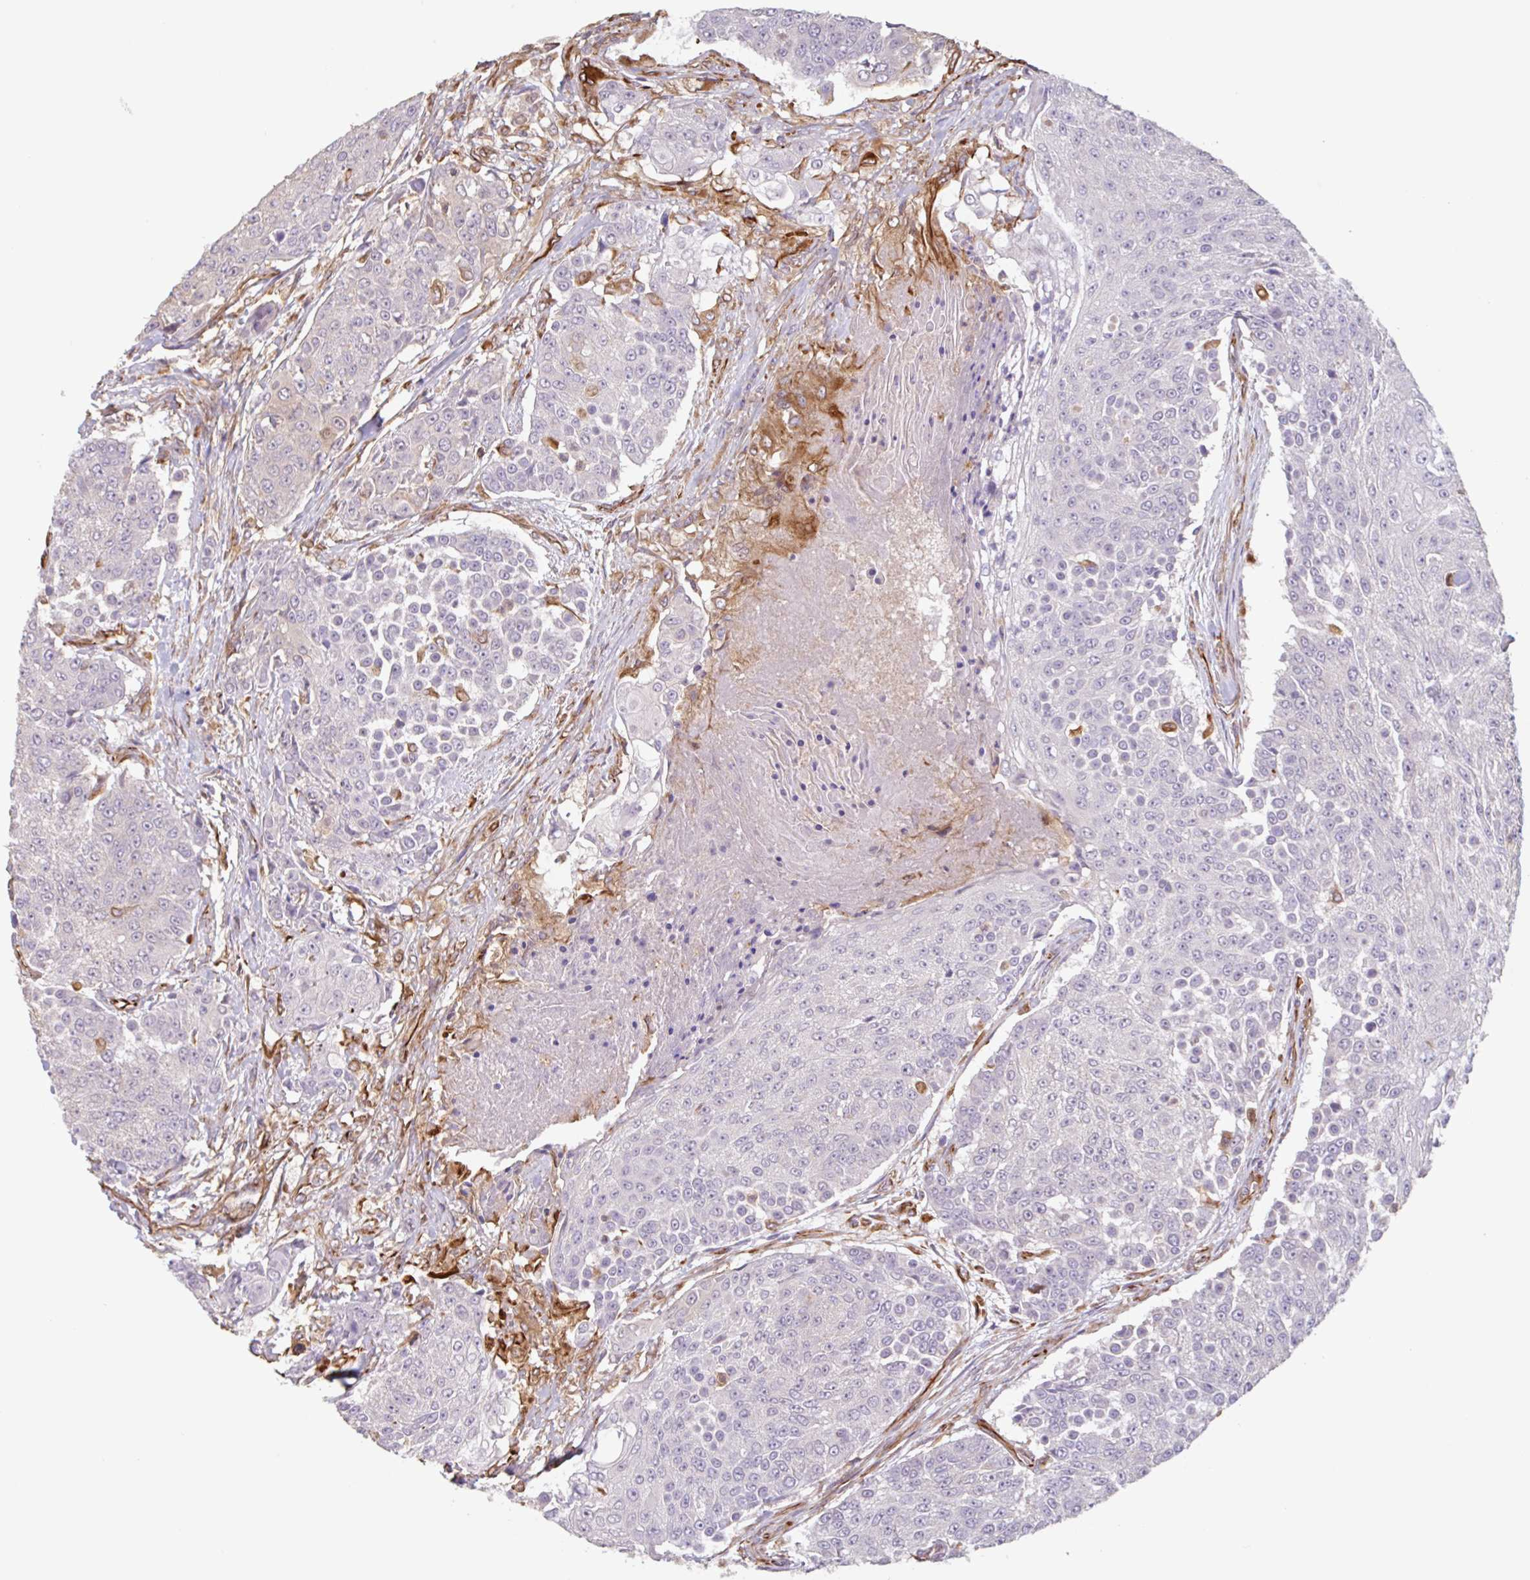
{"staining": {"intensity": "negative", "quantity": "none", "location": "none"}, "tissue": "urothelial cancer", "cell_type": "Tumor cells", "image_type": "cancer", "snomed": [{"axis": "morphology", "description": "Urothelial carcinoma, High grade"}, {"axis": "topography", "description": "Urinary bladder"}], "caption": "High power microscopy photomicrograph of an immunohistochemistry micrograph of high-grade urothelial carcinoma, revealing no significant staining in tumor cells.", "gene": "ZNF790", "patient": {"sex": "female", "age": 63}}